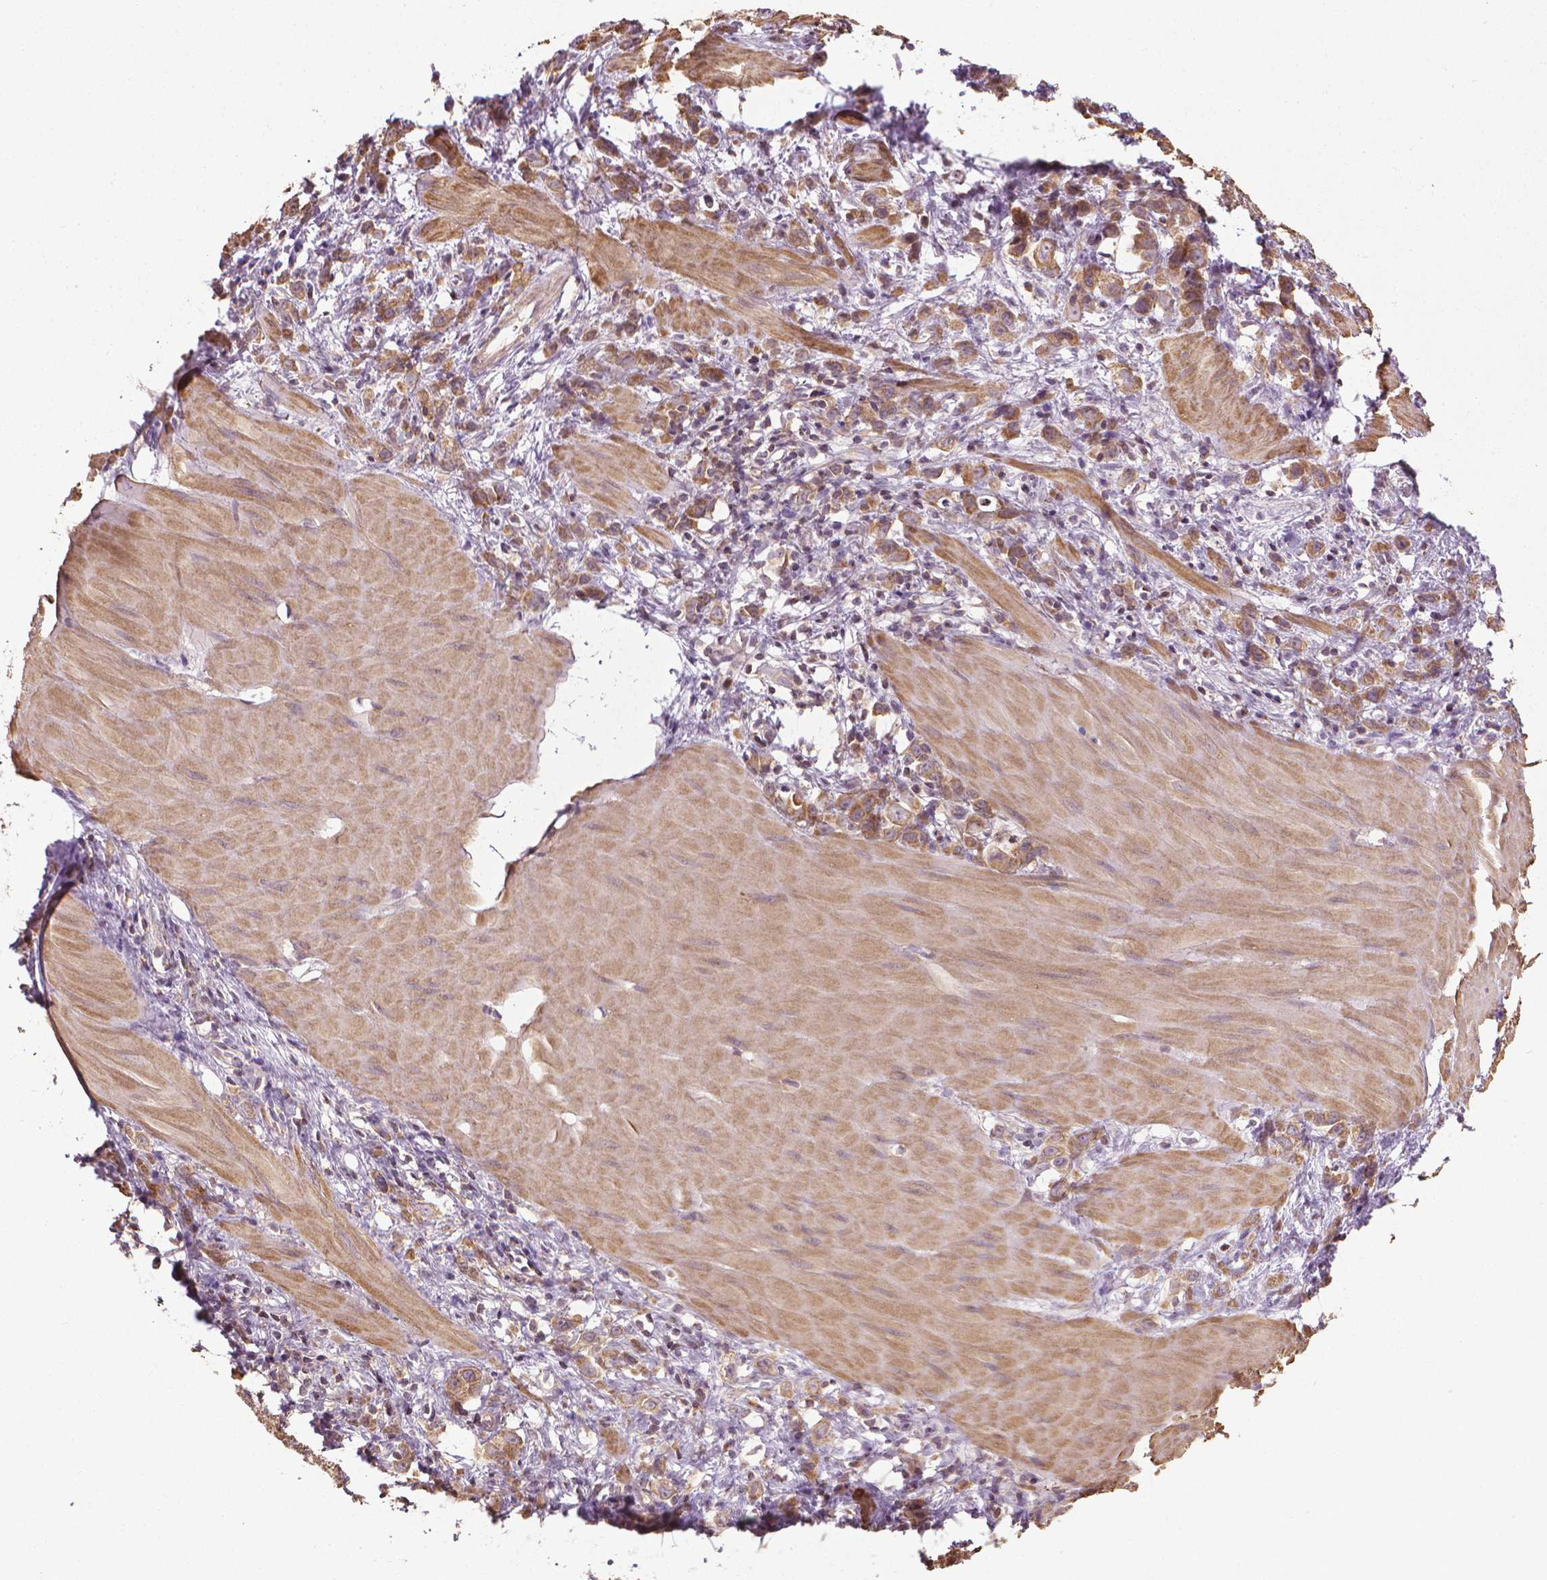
{"staining": {"intensity": "moderate", "quantity": ">75%", "location": "cytoplasmic/membranous"}, "tissue": "stomach cancer", "cell_type": "Tumor cells", "image_type": "cancer", "snomed": [{"axis": "morphology", "description": "Adenocarcinoma, NOS"}, {"axis": "topography", "description": "Stomach"}], "caption": "Stomach adenocarcinoma stained with a protein marker reveals moderate staining in tumor cells.", "gene": "PRAG1", "patient": {"sex": "male", "age": 47}}